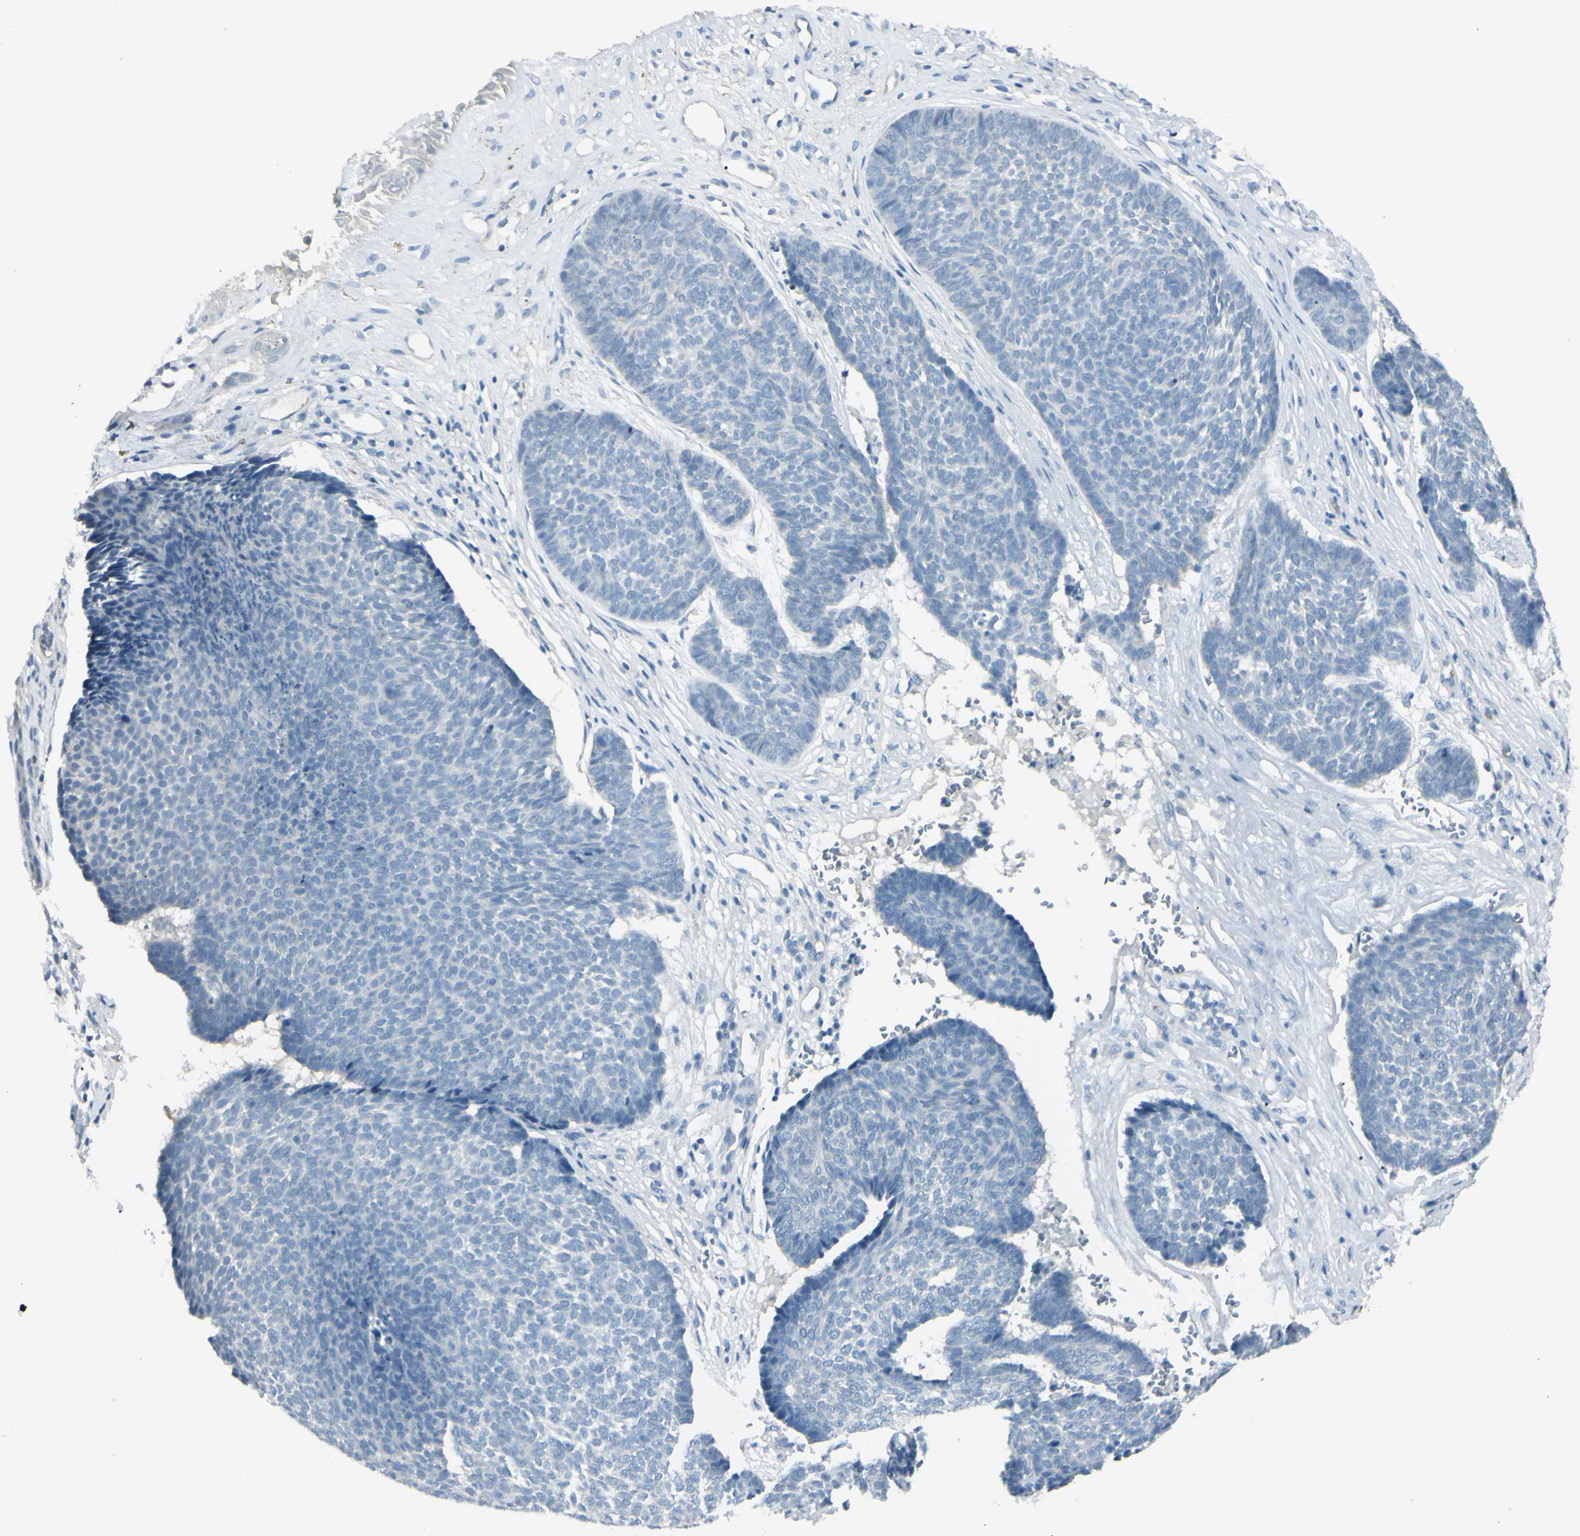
{"staining": {"intensity": "negative", "quantity": "none", "location": "none"}, "tissue": "skin cancer", "cell_type": "Tumor cells", "image_type": "cancer", "snomed": [{"axis": "morphology", "description": "Basal cell carcinoma"}, {"axis": "topography", "description": "Skin"}], "caption": "This is a histopathology image of IHC staining of basal cell carcinoma (skin), which shows no staining in tumor cells.", "gene": "GPR34", "patient": {"sex": "male", "age": 84}}